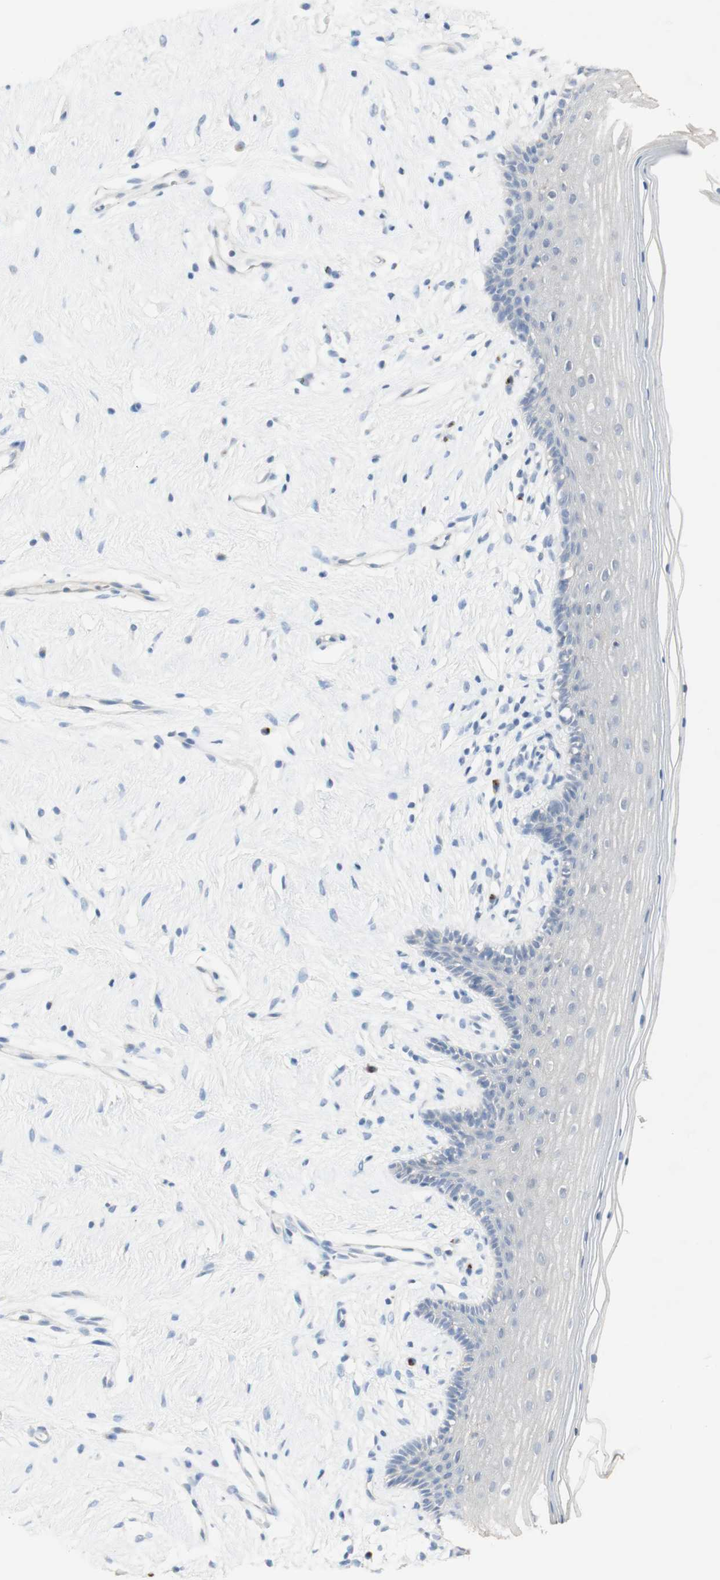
{"staining": {"intensity": "negative", "quantity": "none", "location": "none"}, "tissue": "vagina", "cell_type": "Squamous epithelial cells", "image_type": "normal", "snomed": [{"axis": "morphology", "description": "Normal tissue, NOS"}, {"axis": "topography", "description": "Vagina"}], "caption": "High power microscopy histopathology image of an immunohistochemistry micrograph of normal vagina, revealing no significant positivity in squamous epithelial cells.", "gene": "MANEA", "patient": {"sex": "female", "age": 44}}